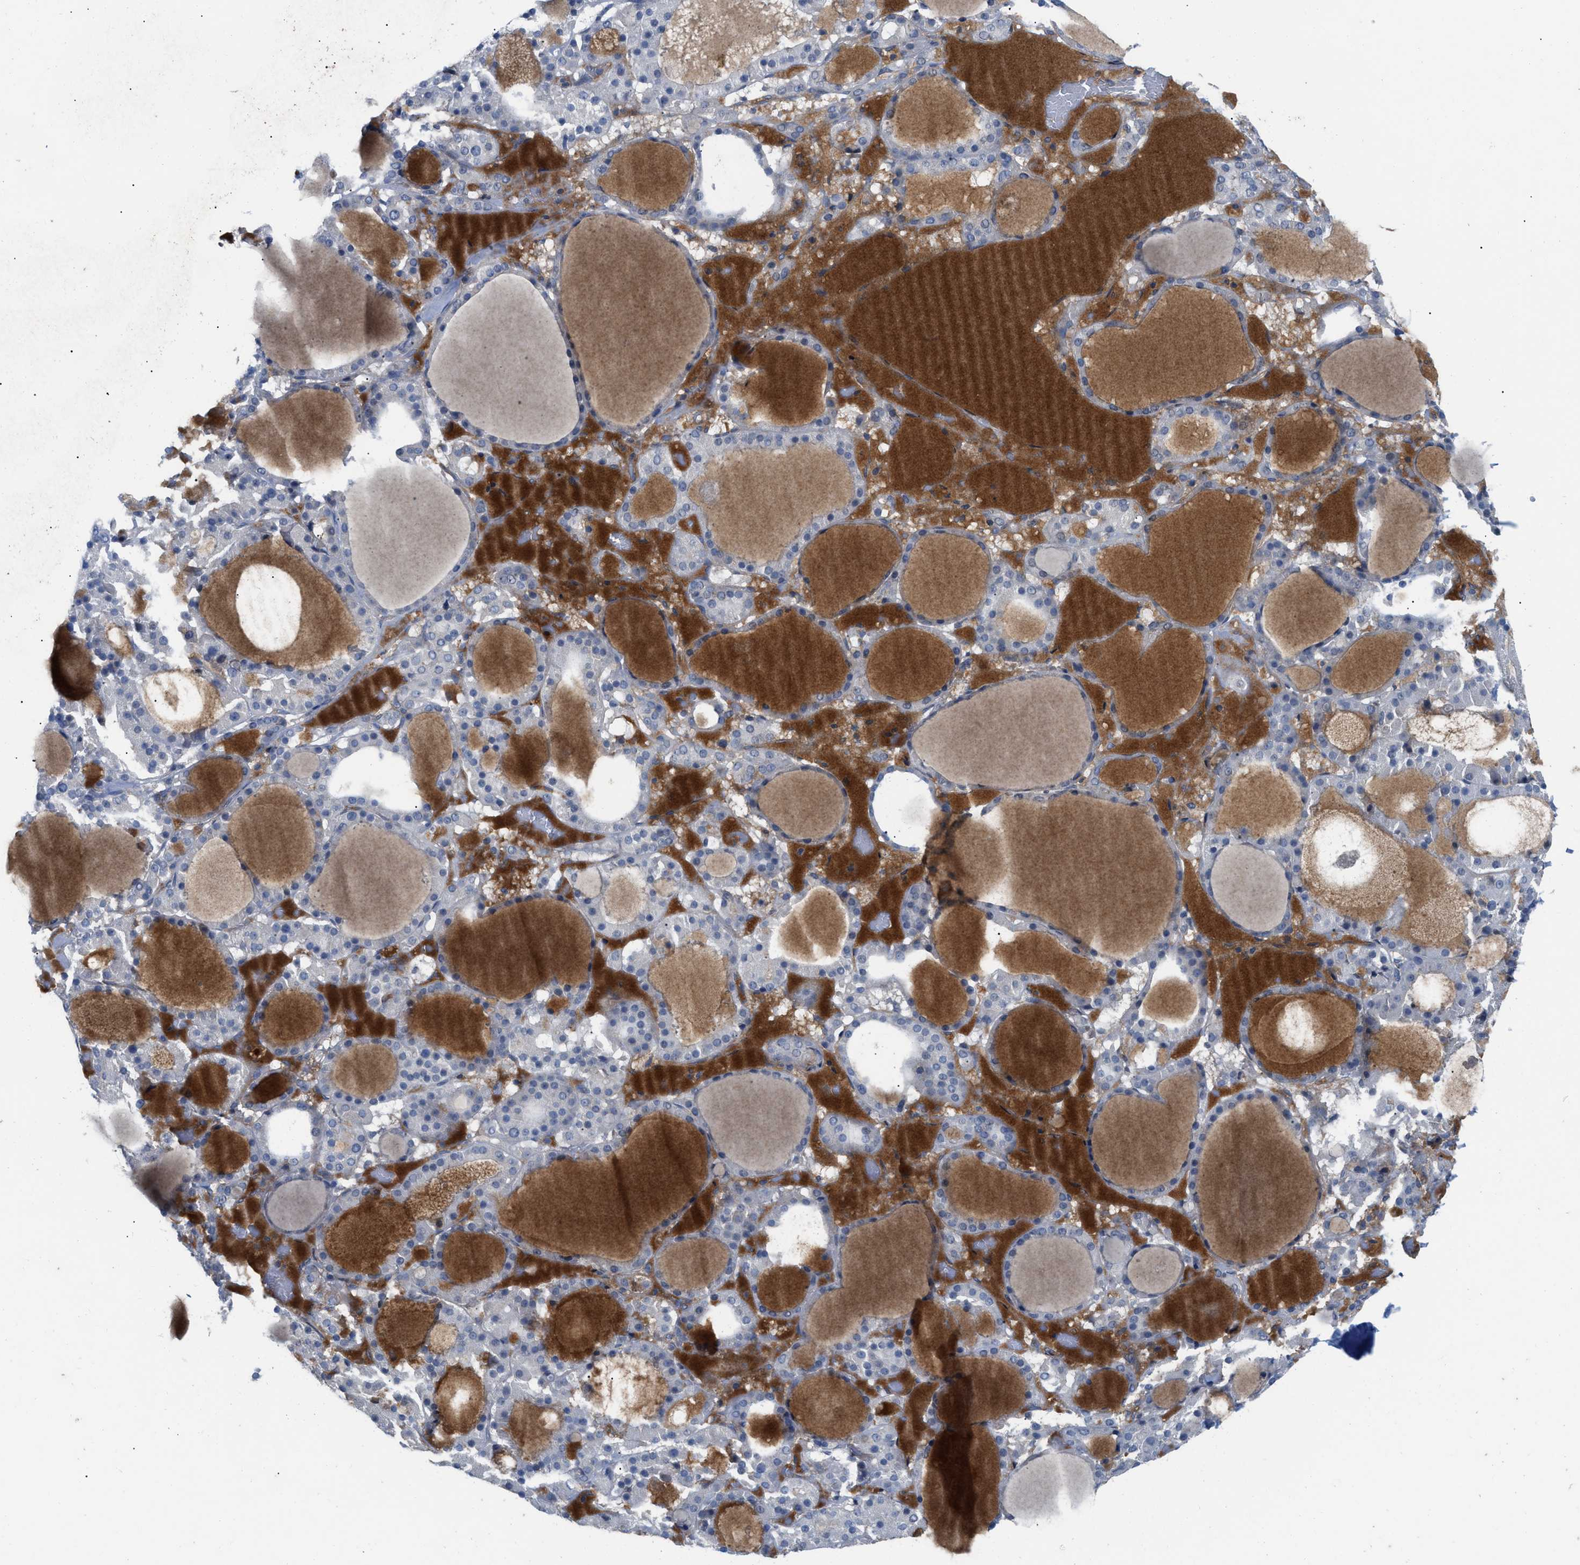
{"staining": {"intensity": "negative", "quantity": "none", "location": "none"}, "tissue": "thyroid gland", "cell_type": "Glandular cells", "image_type": "normal", "snomed": [{"axis": "morphology", "description": "Normal tissue, NOS"}, {"axis": "morphology", "description": "Carcinoma, NOS"}, {"axis": "topography", "description": "Thyroid gland"}], "caption": "Micrograph shows no protein positivity in glandular cells of normal thyroid gland. Nuclei are stained in blue.", "gene": "HPX", "patient": {"sex": "female", "age": 86}}